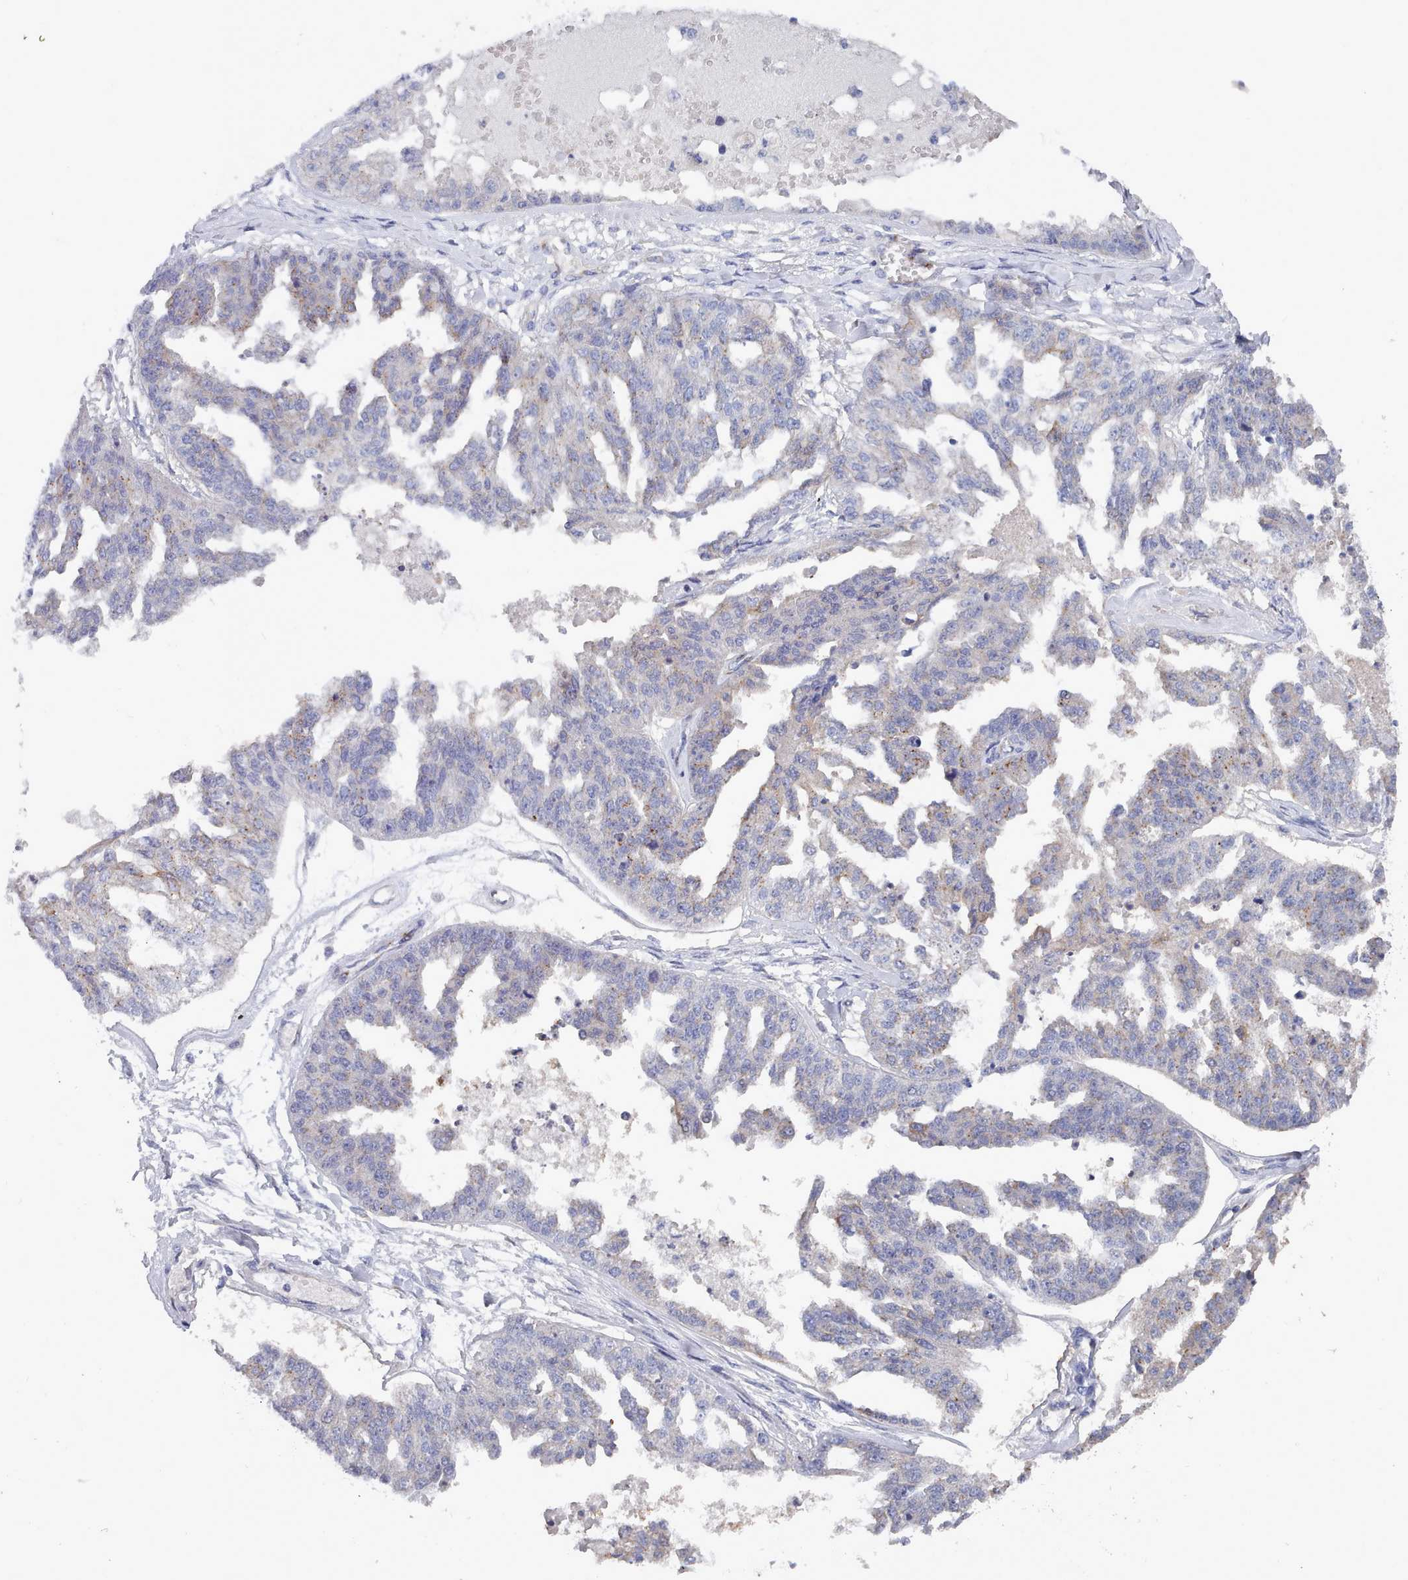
{"staining": {"intensity": "weak", "quantity": "<25%", "location": "cytoplasmic/membranous"}, "tissue": "ovarian cancer", "cell_type": "Tumor cells", "image_type": "cancer", "snomed": [{"axis": "morphology", "description": "Cystadenocarcinoma, serous, NOS"}, {"axis": "topography", "description": "Ovary"}], "caption": "Immunohistochemistry (IHC) of ovarian cancer (serous cystadenocarcinoma) shows no expression in tumor cells.", "gene": "PDE4C", "patient": {"sex": "female", "age": 58}}